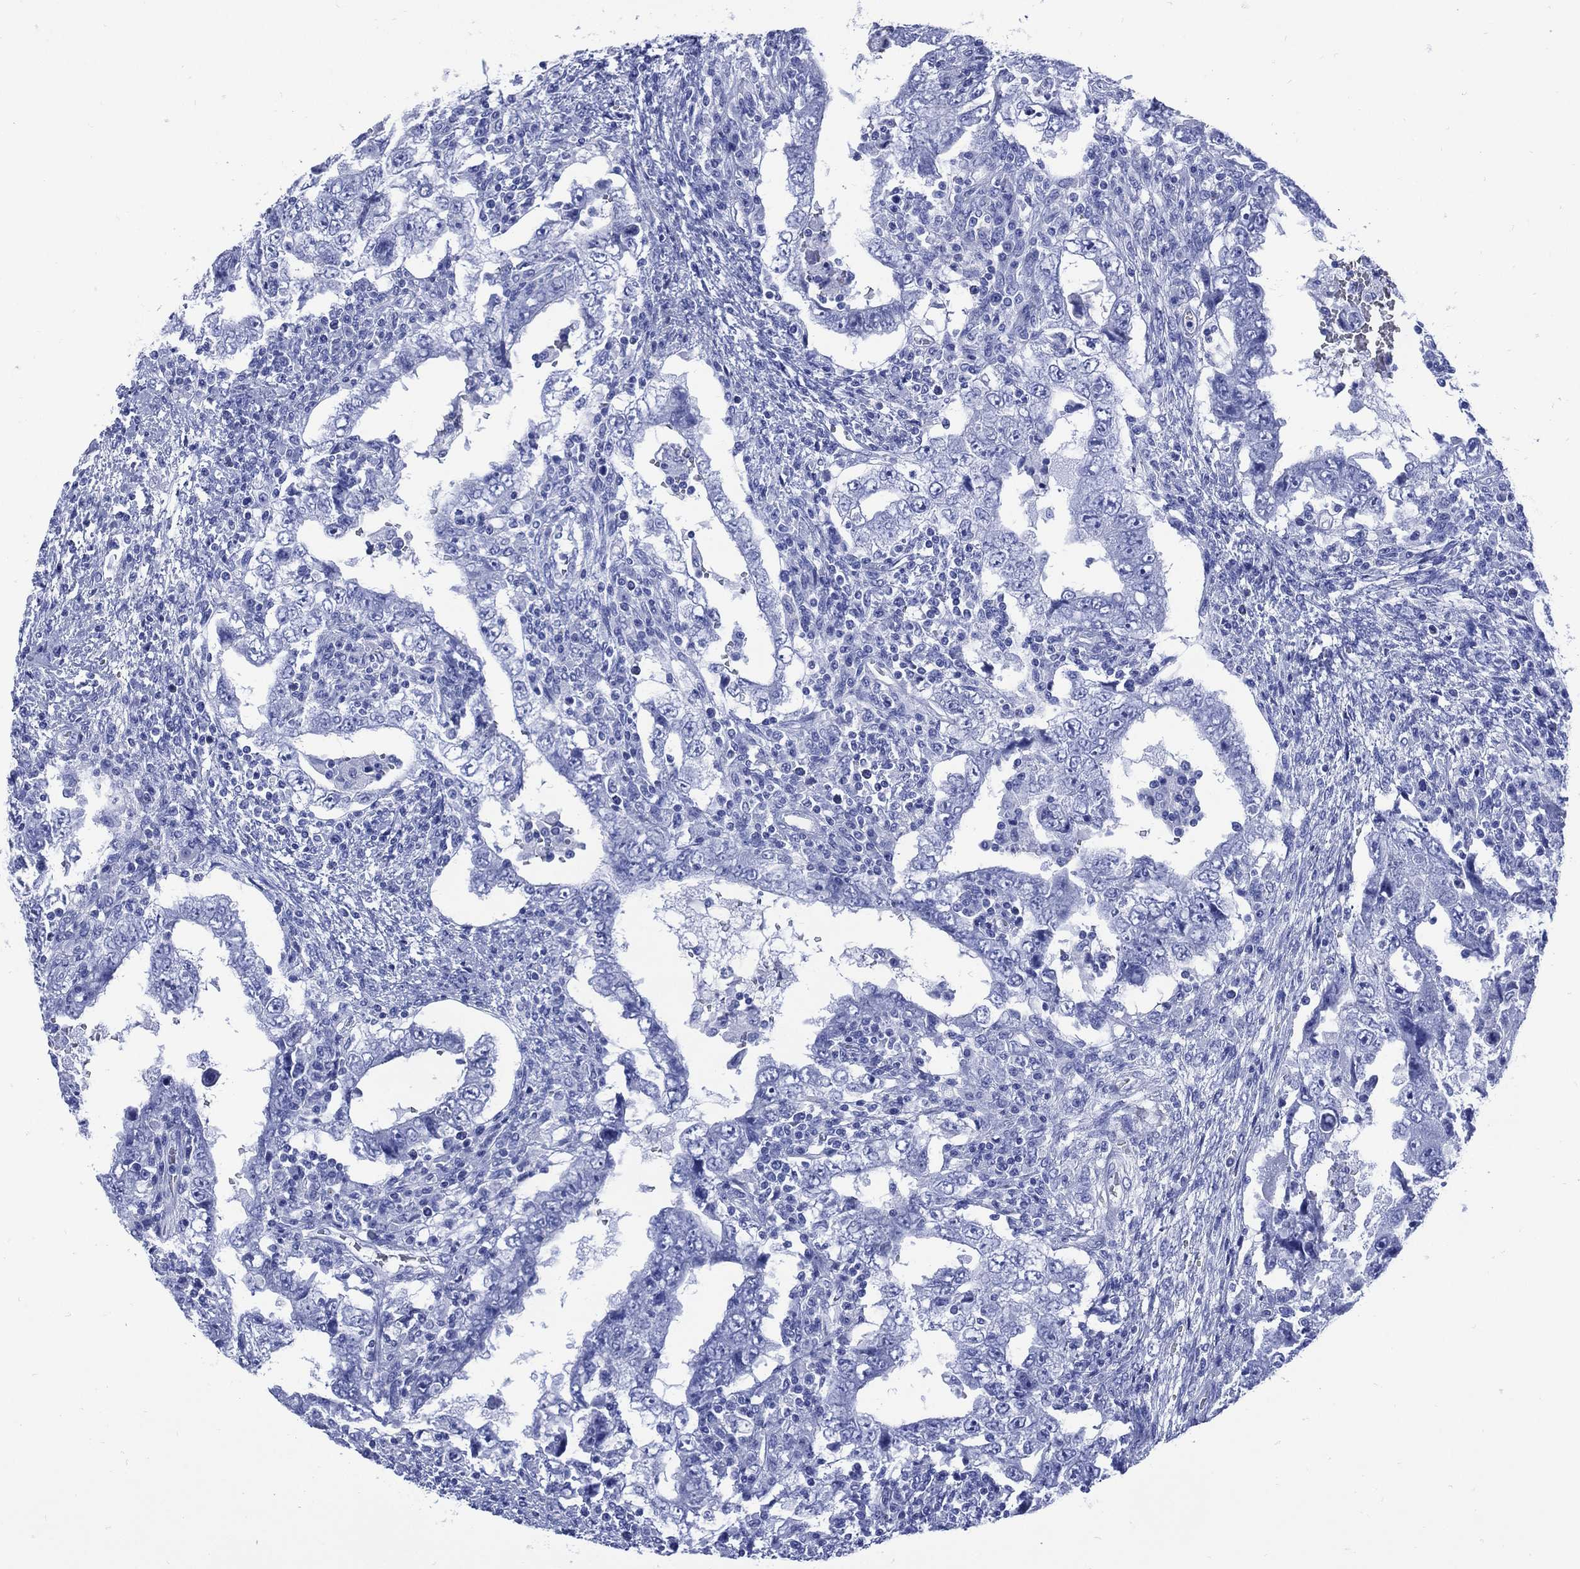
{"staining": {"intensity": "negative", "quantity": "none", "location": "none"}, "tissue": "testis cancer", "cell_type": "Tumor cells", "image_type": "cancer", "snomed": [{"axis": "morphology", "description": "Carcinoma, Embryonal, NOS"}, {"axis": "topography", "description": "Testis"}], "caption": "High power microscopy image of an immunohistochemistry histopathology image of testis embryonal carcinoma, revealing no significant staining in tumor cells. (DAB immunohistochemistry with hematoxylin counter stain).", "gene": "SHCBP1L", "patient": {"sex": "male", "age": 26}}